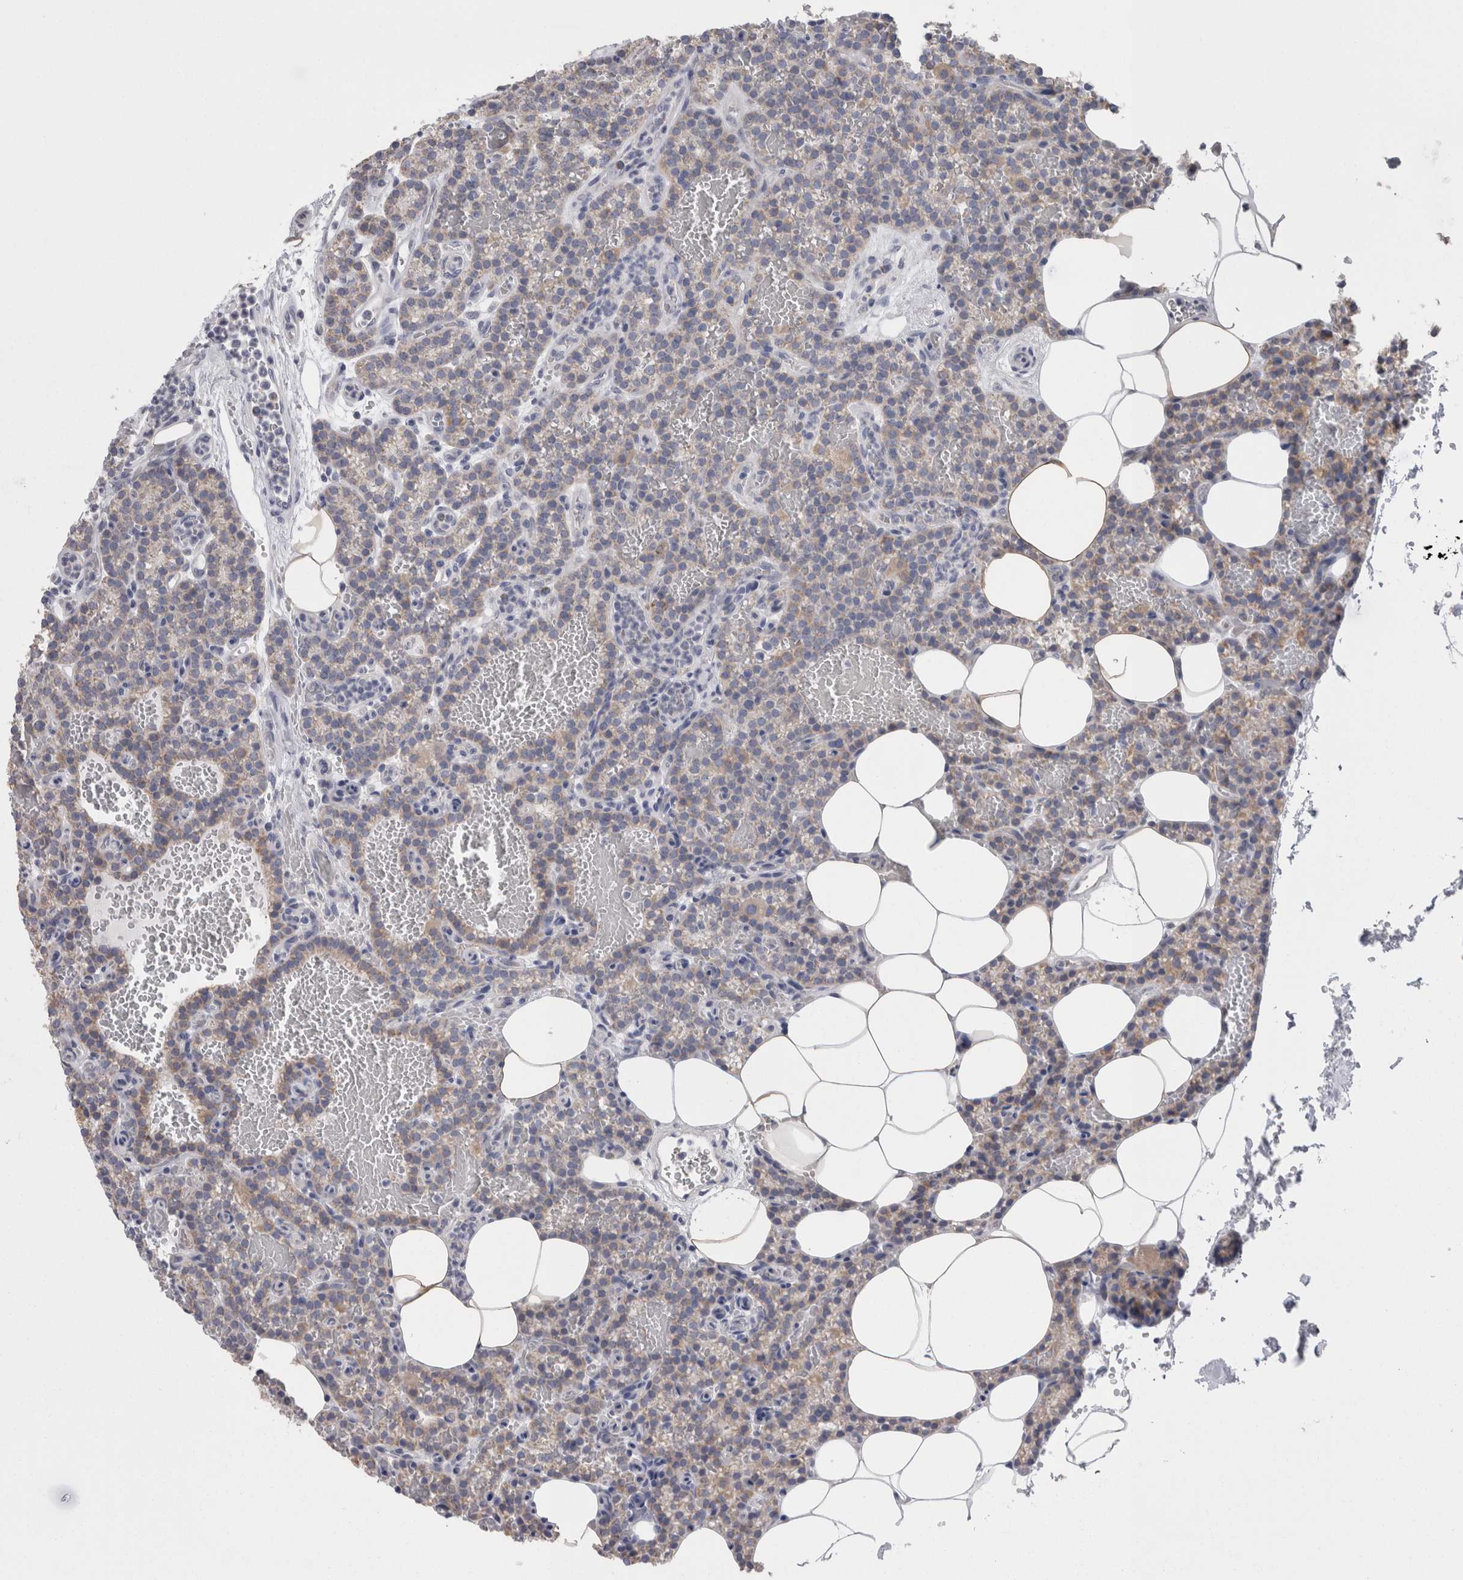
{"staining": {"intensity": "moderate", "quantity": "25%-75%", "location": "cytoplasmic/membranous"}, "tissue": "parathyroid gland", "cell_type": "Glandular cells", "image_type": "normal", "snomed": [{"axis": "morphology", "description": "Normal tissue, NOS"}, {"axis": "topography", "description": "Parathyroid gland"}], "caption": "A histopathology image of human parathyroid gland stained for a protein exhibits moderate cytoplasmic/membranous brown staining in glandular cells.", "gene": "GDAP1", "patient": {"sex": "male", "age": 58}}